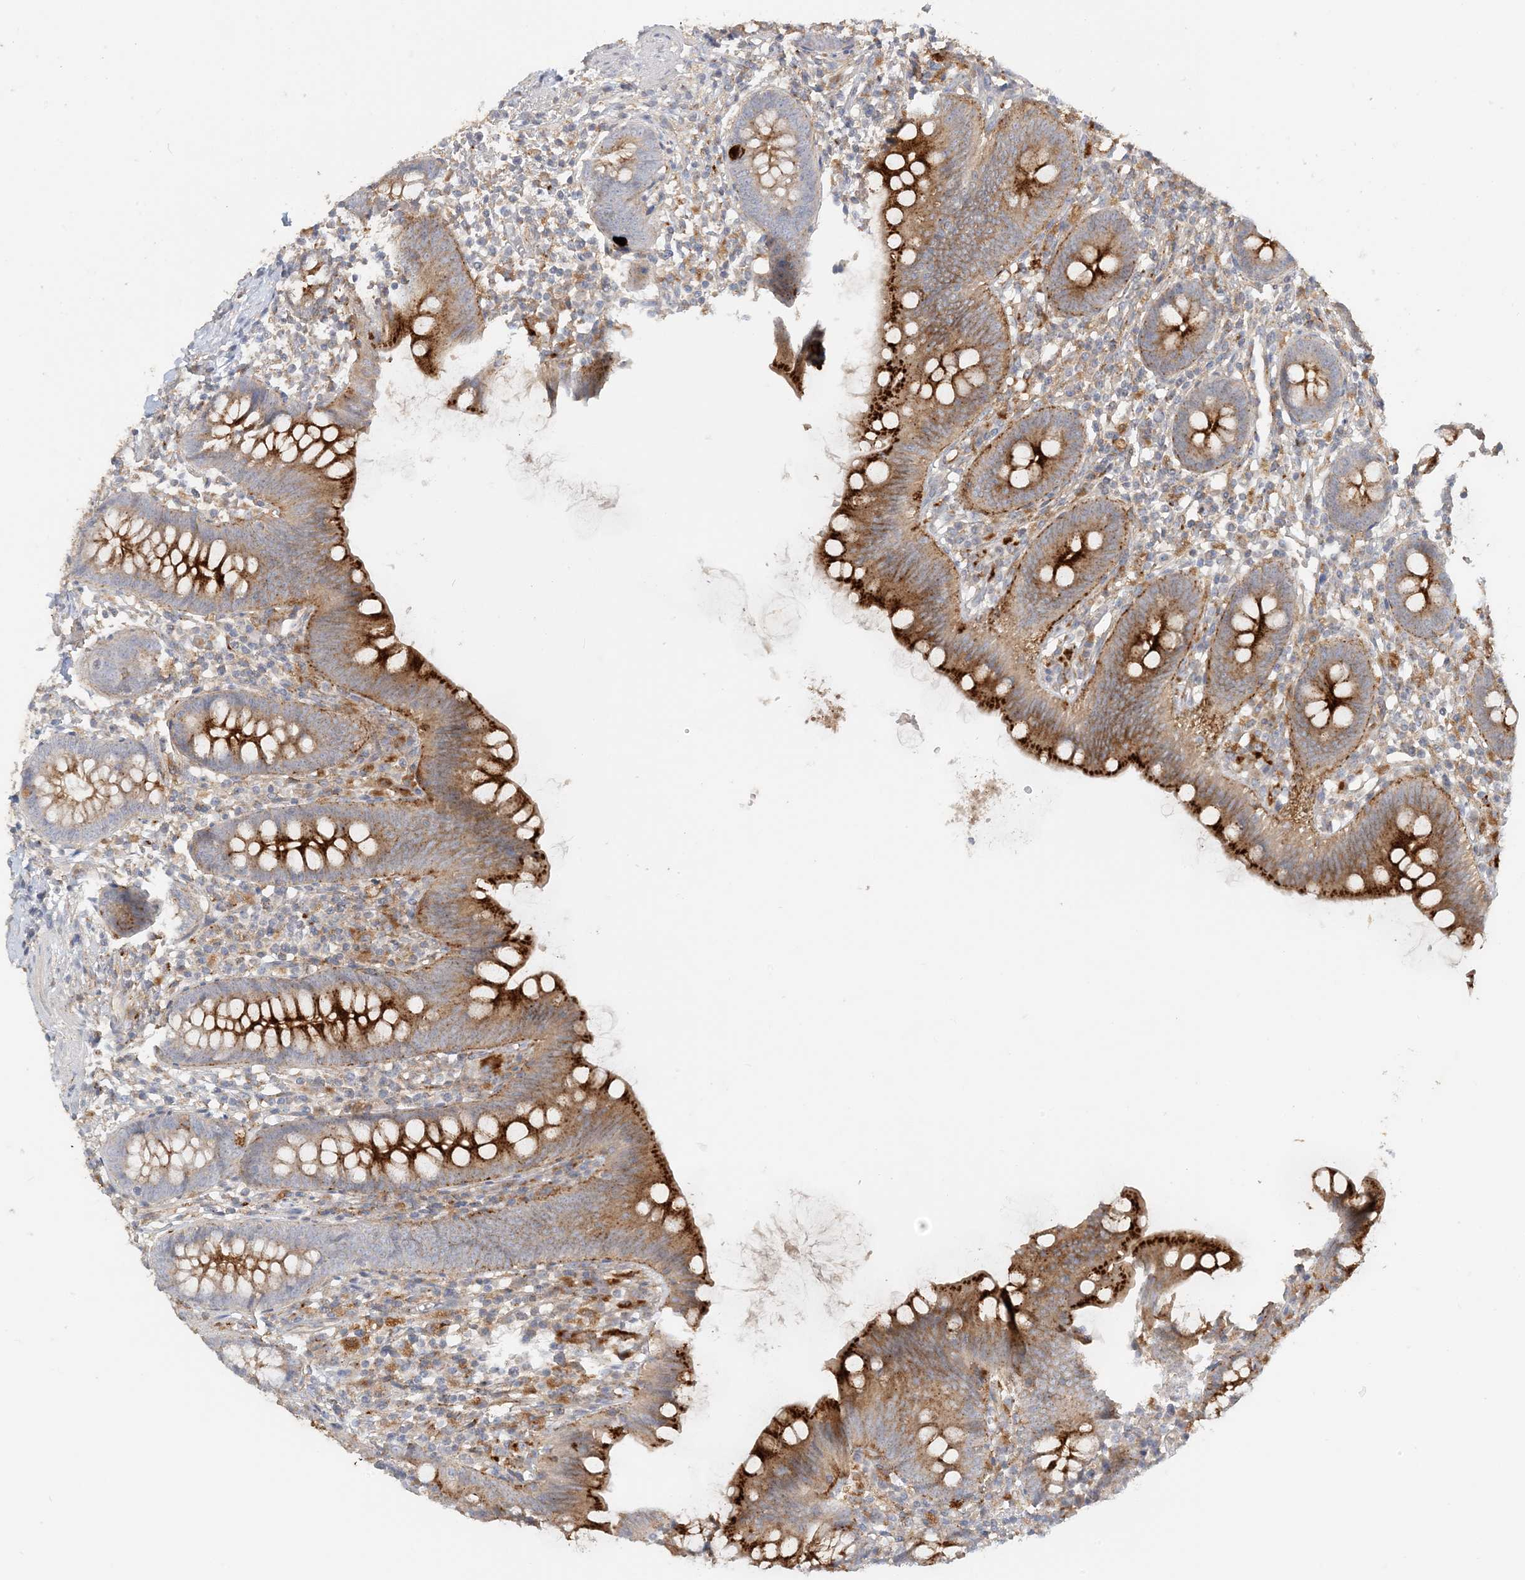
{"staining": {"intensity": "strong", "quantity": ">75%", "location": "cytoplasmic/membranous"}, "tissue": "appendix", "cell_type": "Glandular cells", "image_type": "normal", "snomed": [{"axis": "morphology", "description": "Normal tissue, NOS"}, {"axis": "topography", "description": "Appendix"}], "caption": "Appendix stained for a protein (brown) shows strong cytoplasmic/membranous positive expression in about >75% of glandular cells.", "gene": "SPPL2A", "patient": {"sex": "female", "age": 62}}